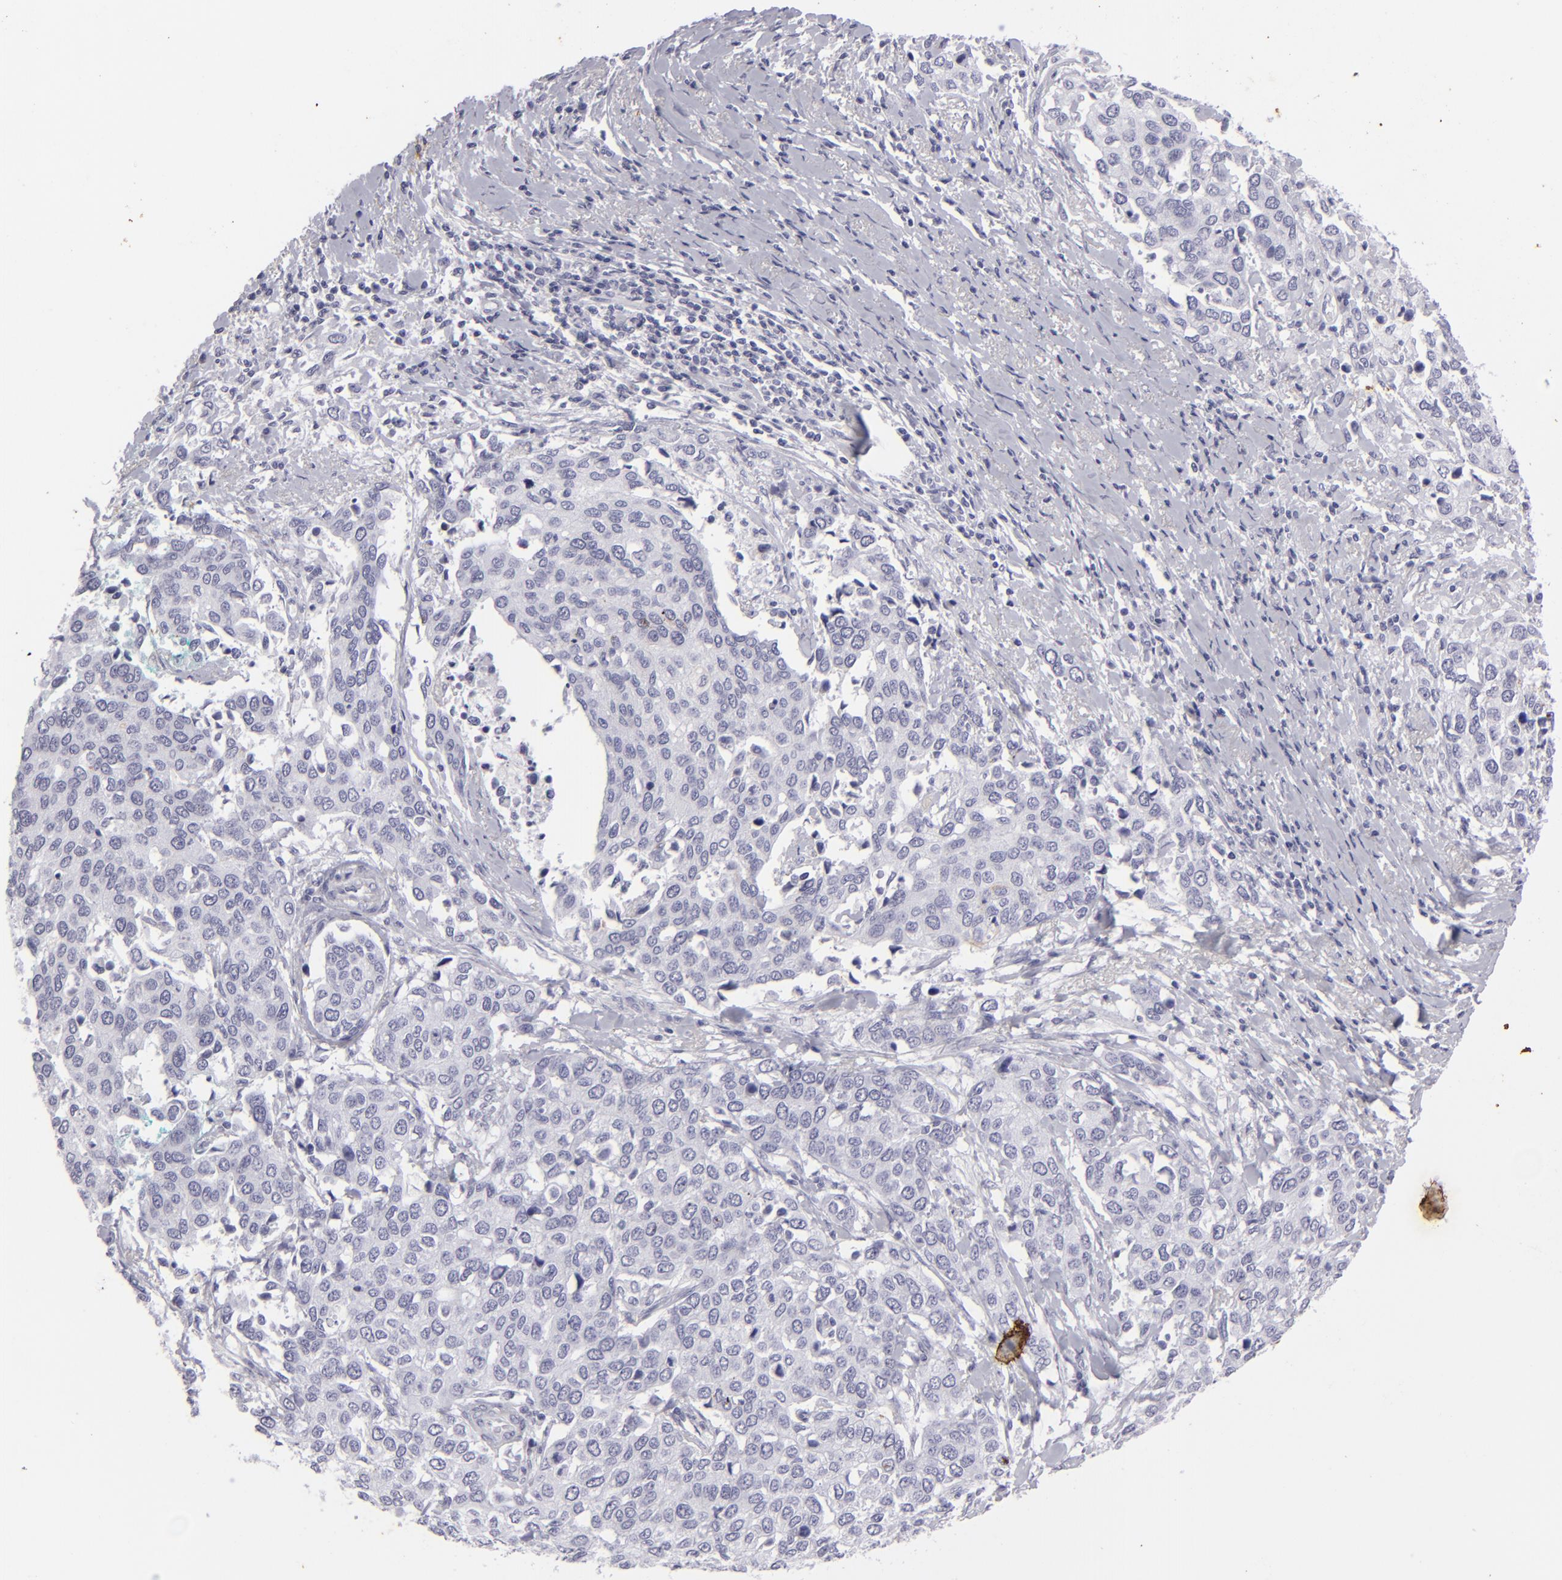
{"staining": {"intensity": "negative", "quantity": "none", "location": "none"}, "tissue": "cervical cancer", "cell_type": "Tumor cells", "image_type": "cancer", "snomed": [{"axis": "morphology", "description": "Squamous cell carcinoma, NOS"}, {"axis": "topography", "description": "Cervix"}], "caption": "There is no significant staining in tumor cells of cervical cancer.", "gene": "KRT1", "patient": {"sex": "female", "age": 54}}